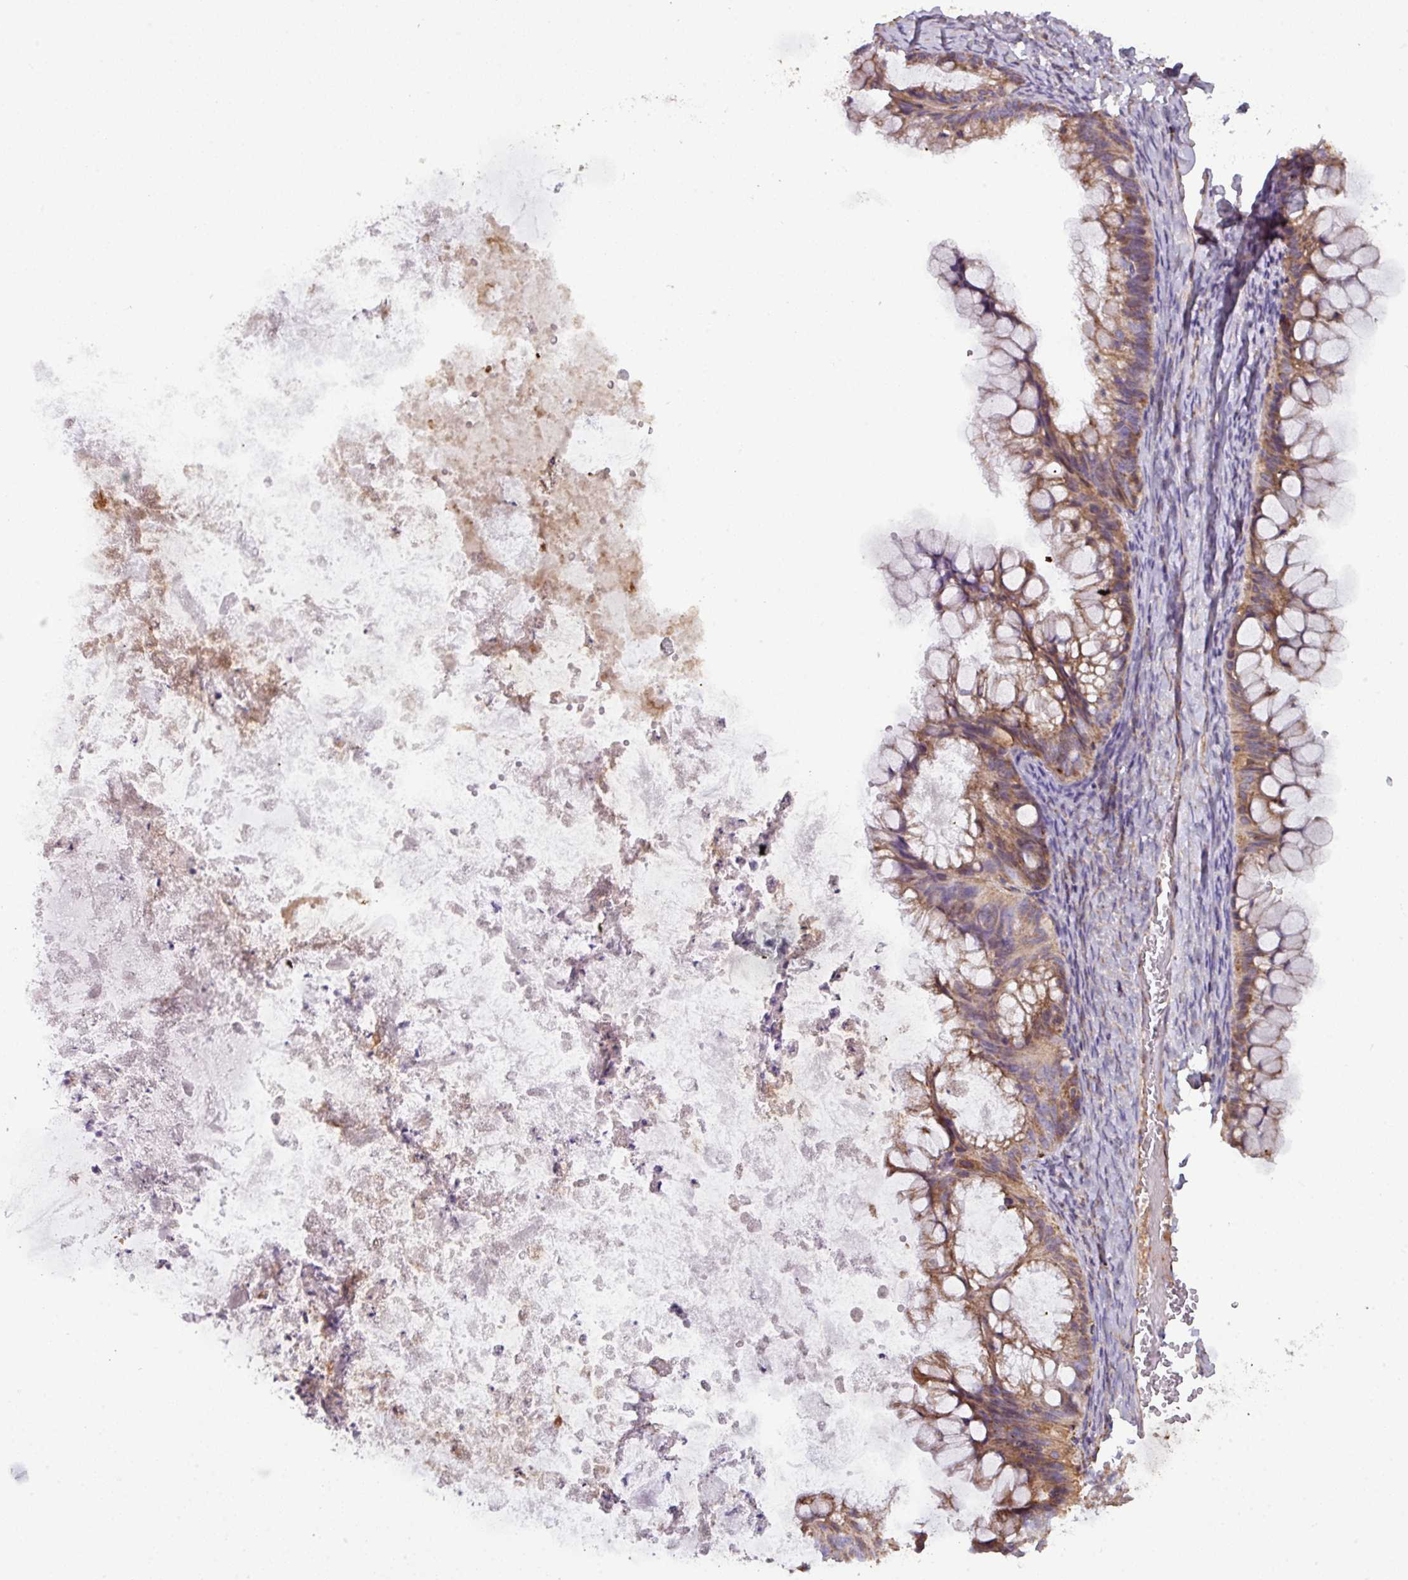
{"staining": {"intensity": "moderate", "quantity": ">75%", "location": "cytoplasmic/membranous"}, "tissue": "ovarian cancer", "cell_type": "Tumor cells", "image_type": "cancer", "snomed": [{"axis": "morphology", "description": "Cystadenocarcinoma, mucinous, NOS"}, {"axis": "topography", "description": "Ovary"}], "caption": "Ovarian mucinous cystadenocarcinoma stained with immunohistochemistry shows moderate cytoplasmic/membranous staining in approximately >75% of tumor cells.", "gene": "SQOR", "patient": {"sex": "female", "age": 35}}